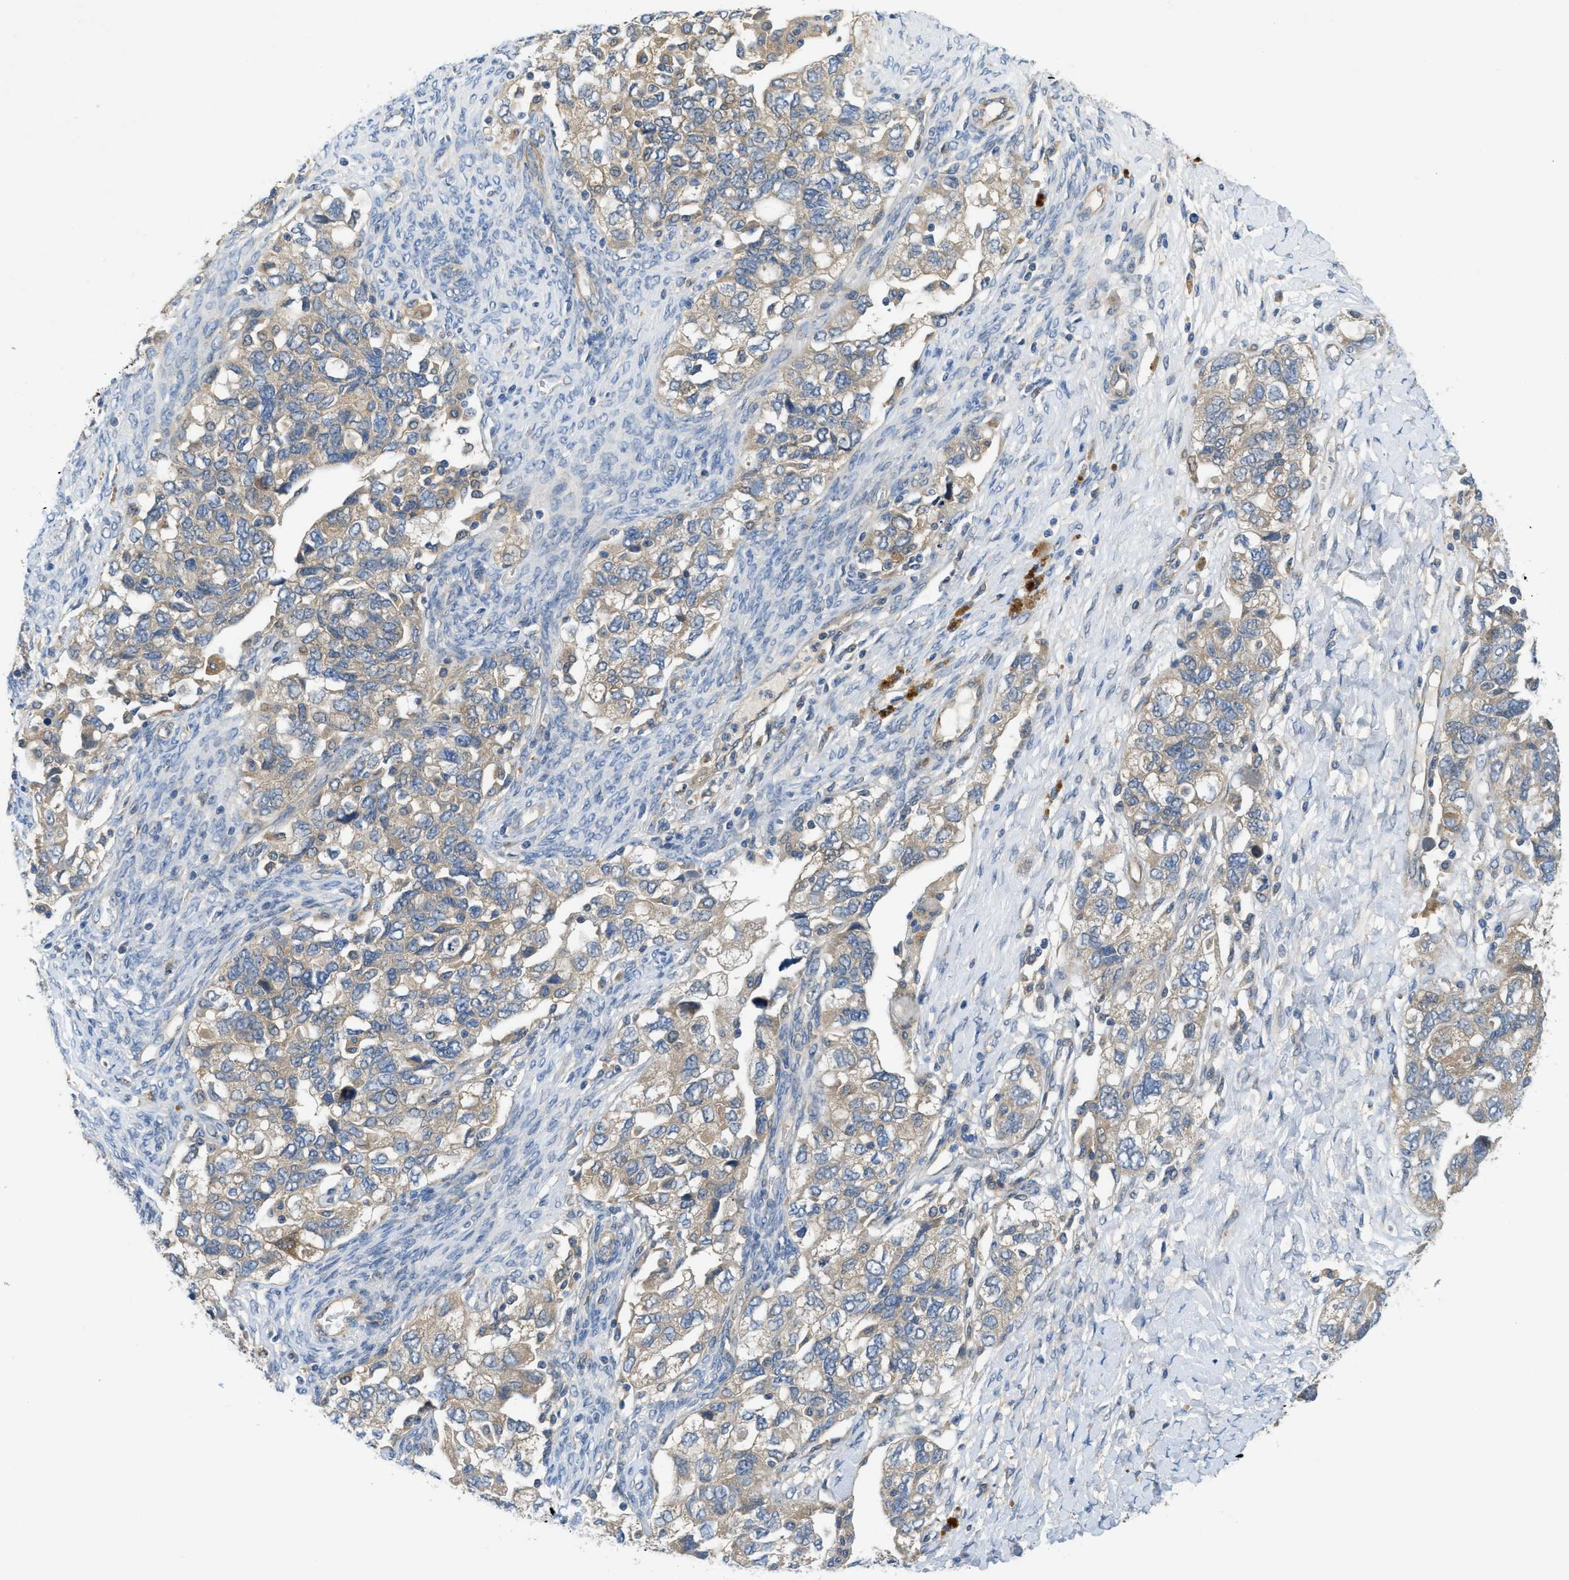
{"staining": {"intensity": "weak", "quantity": "<25%", "location": "cytoplasmic/membranous"}, "tissue": "ovarian cancer", "cell_type": "Tumor cells", "image_type": "cancer", "snomed": [{"axis": "morphology", "description": "Carcinoma, NOS"}, {"axis": "morphology", "description": "Cystadenocarcinoma, serous, NOS"}, {"axis": "topography", "description": "Ovary"}], "caption": "Immunohistochemical staining of human ovarian cancer (carcinoma) shows no significant expression in tumor cells.", "gene": "RIPK2", "patient": {"sex": "female", "age": 69}}